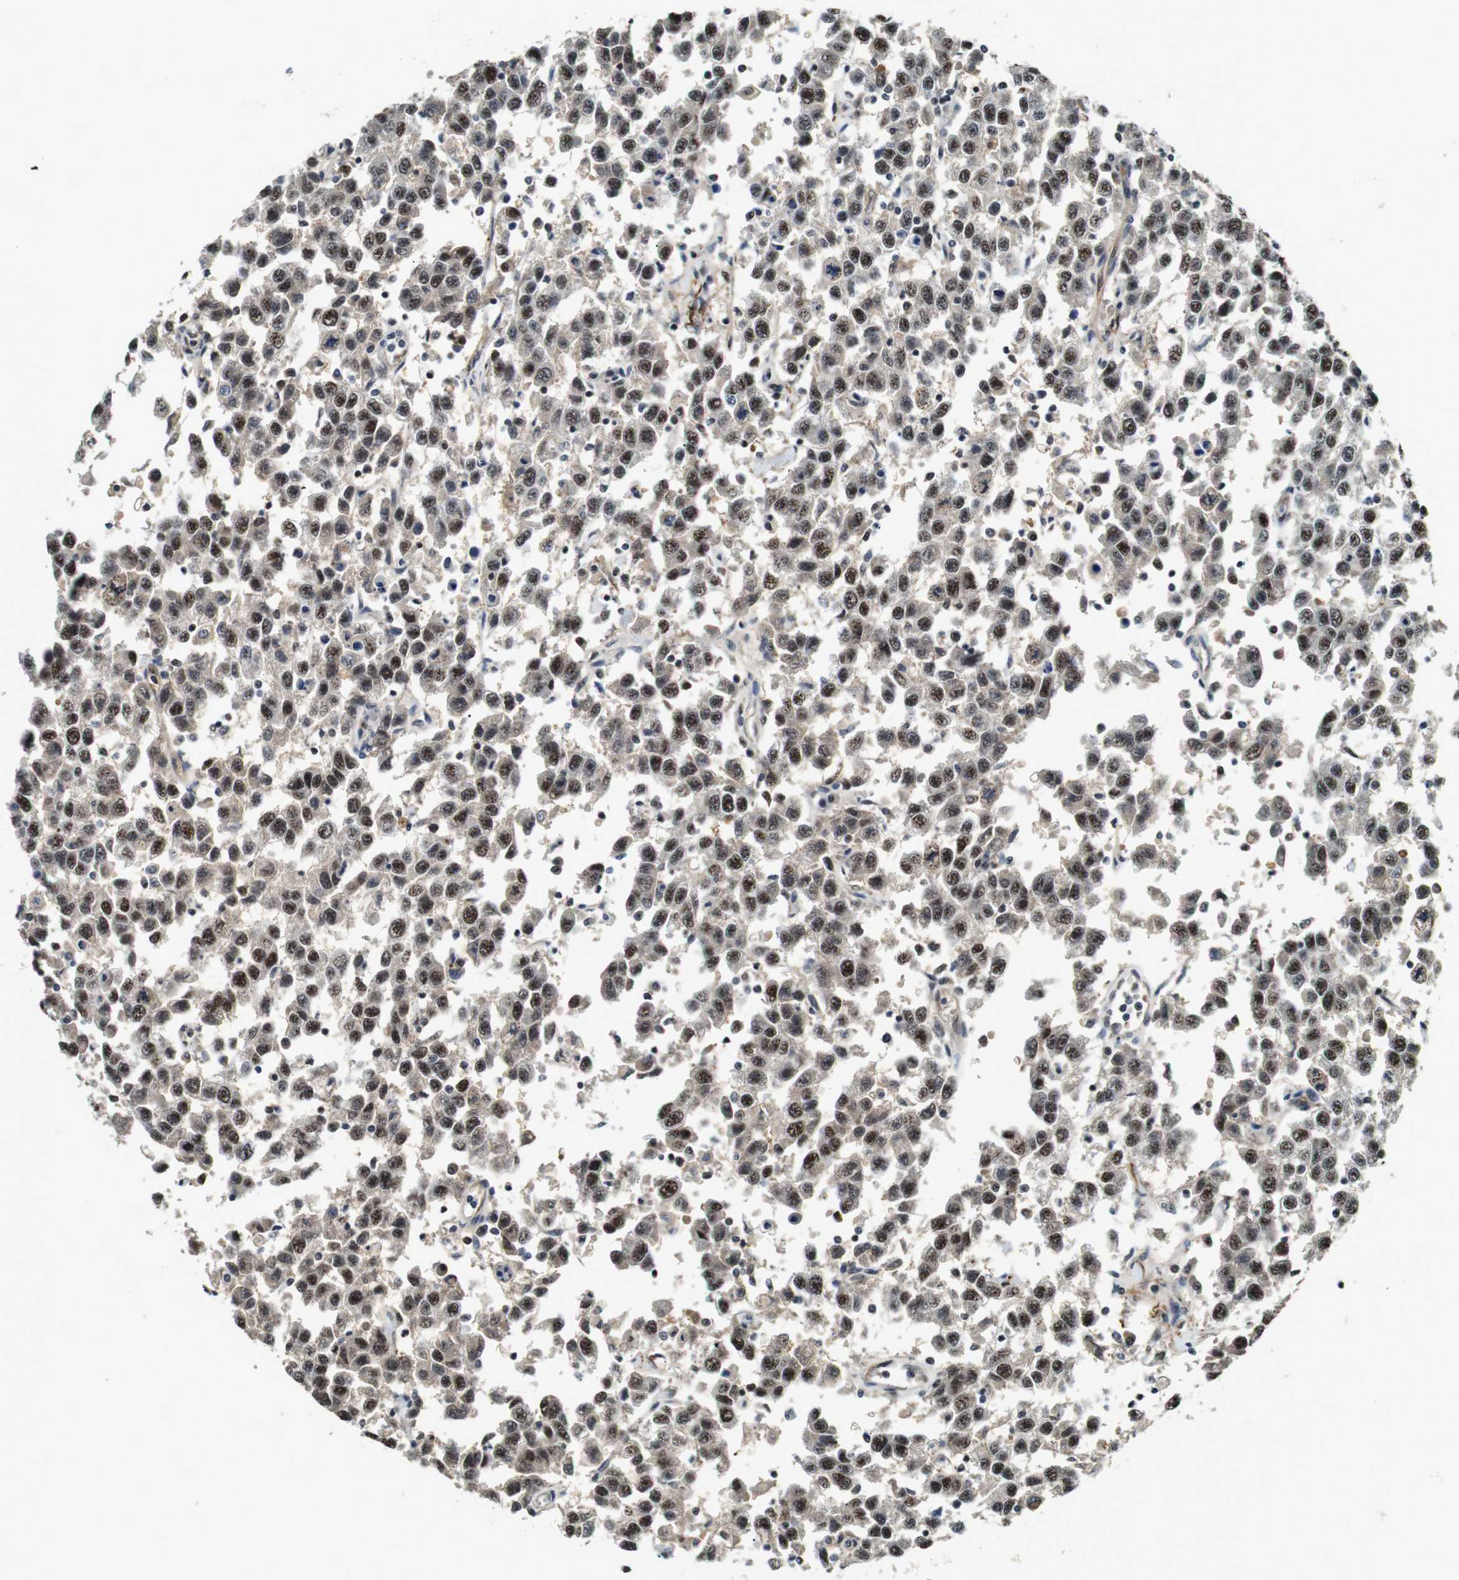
{"staining": {"intensity": "moderate", "quantity": ">75%", "location": "nuclear"}, "tissue": "testis cancer", "cell_type": "Tumor cells", "image_type": "cancer", "snomed": [{"axis": "morphology", "description": "Seminoma, NOS"}, {"axis": "topography", "description": "Testis"}], "caption": "Tumor cells reveal medium levels of moderate nuclear positivity in approximately >75% of cells in human testis seminoma. The staining was performed using DAB (3,3'-diaminobenzidine) to visualize the protein expression in brown, while the nuclei were stained in blue with hematoxylin (Magnification: 20x).", "gene": "LXN", "patient": {"sex": "male", "age": 41}}